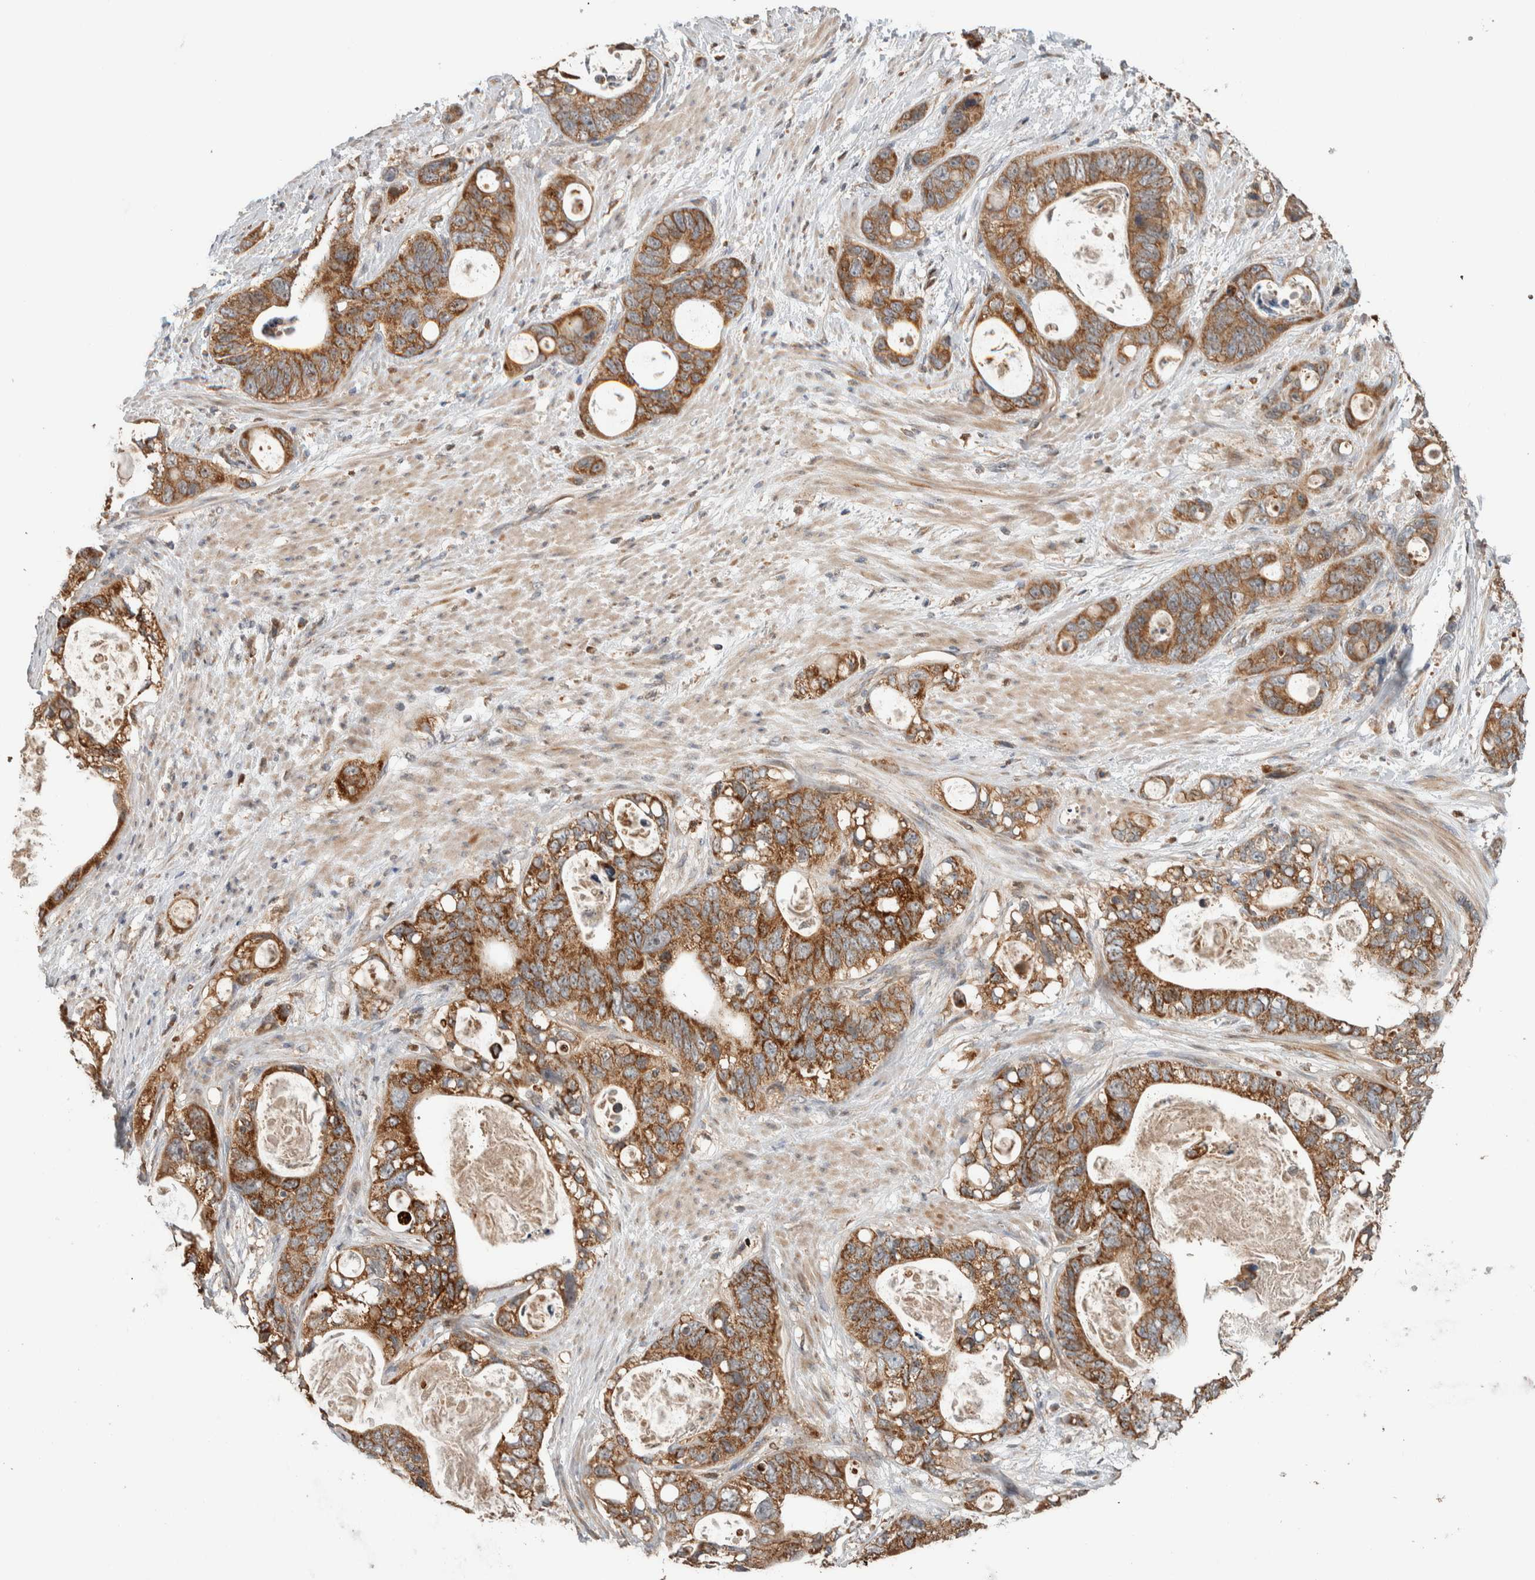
{"staining": {"intensity": "moderate", "quantity": ">75%", "location": "cytoplasmic/membranous"}, "tissue": "stomach cancer", "cell_type": "Tumor cells", "image_type": "cancer", "snomed": [{"axis": "morphology", "description": "Normal tissue, NOS"}, {"axis": "morphology", "description": "Adenocarcinoma, NOS"}, {"axis": "topography", "description": "Stomach"}], "caption": "An immunohistochemistry image of neoplastic tissue is shown. Protein staining in brown shows moderate cytoplasmic/membranous positivity in stomach cancer (adenocarcinoma) within tumor cells.", "gene": "VPS53", "patient": {"sex": "female", "age": 89}}